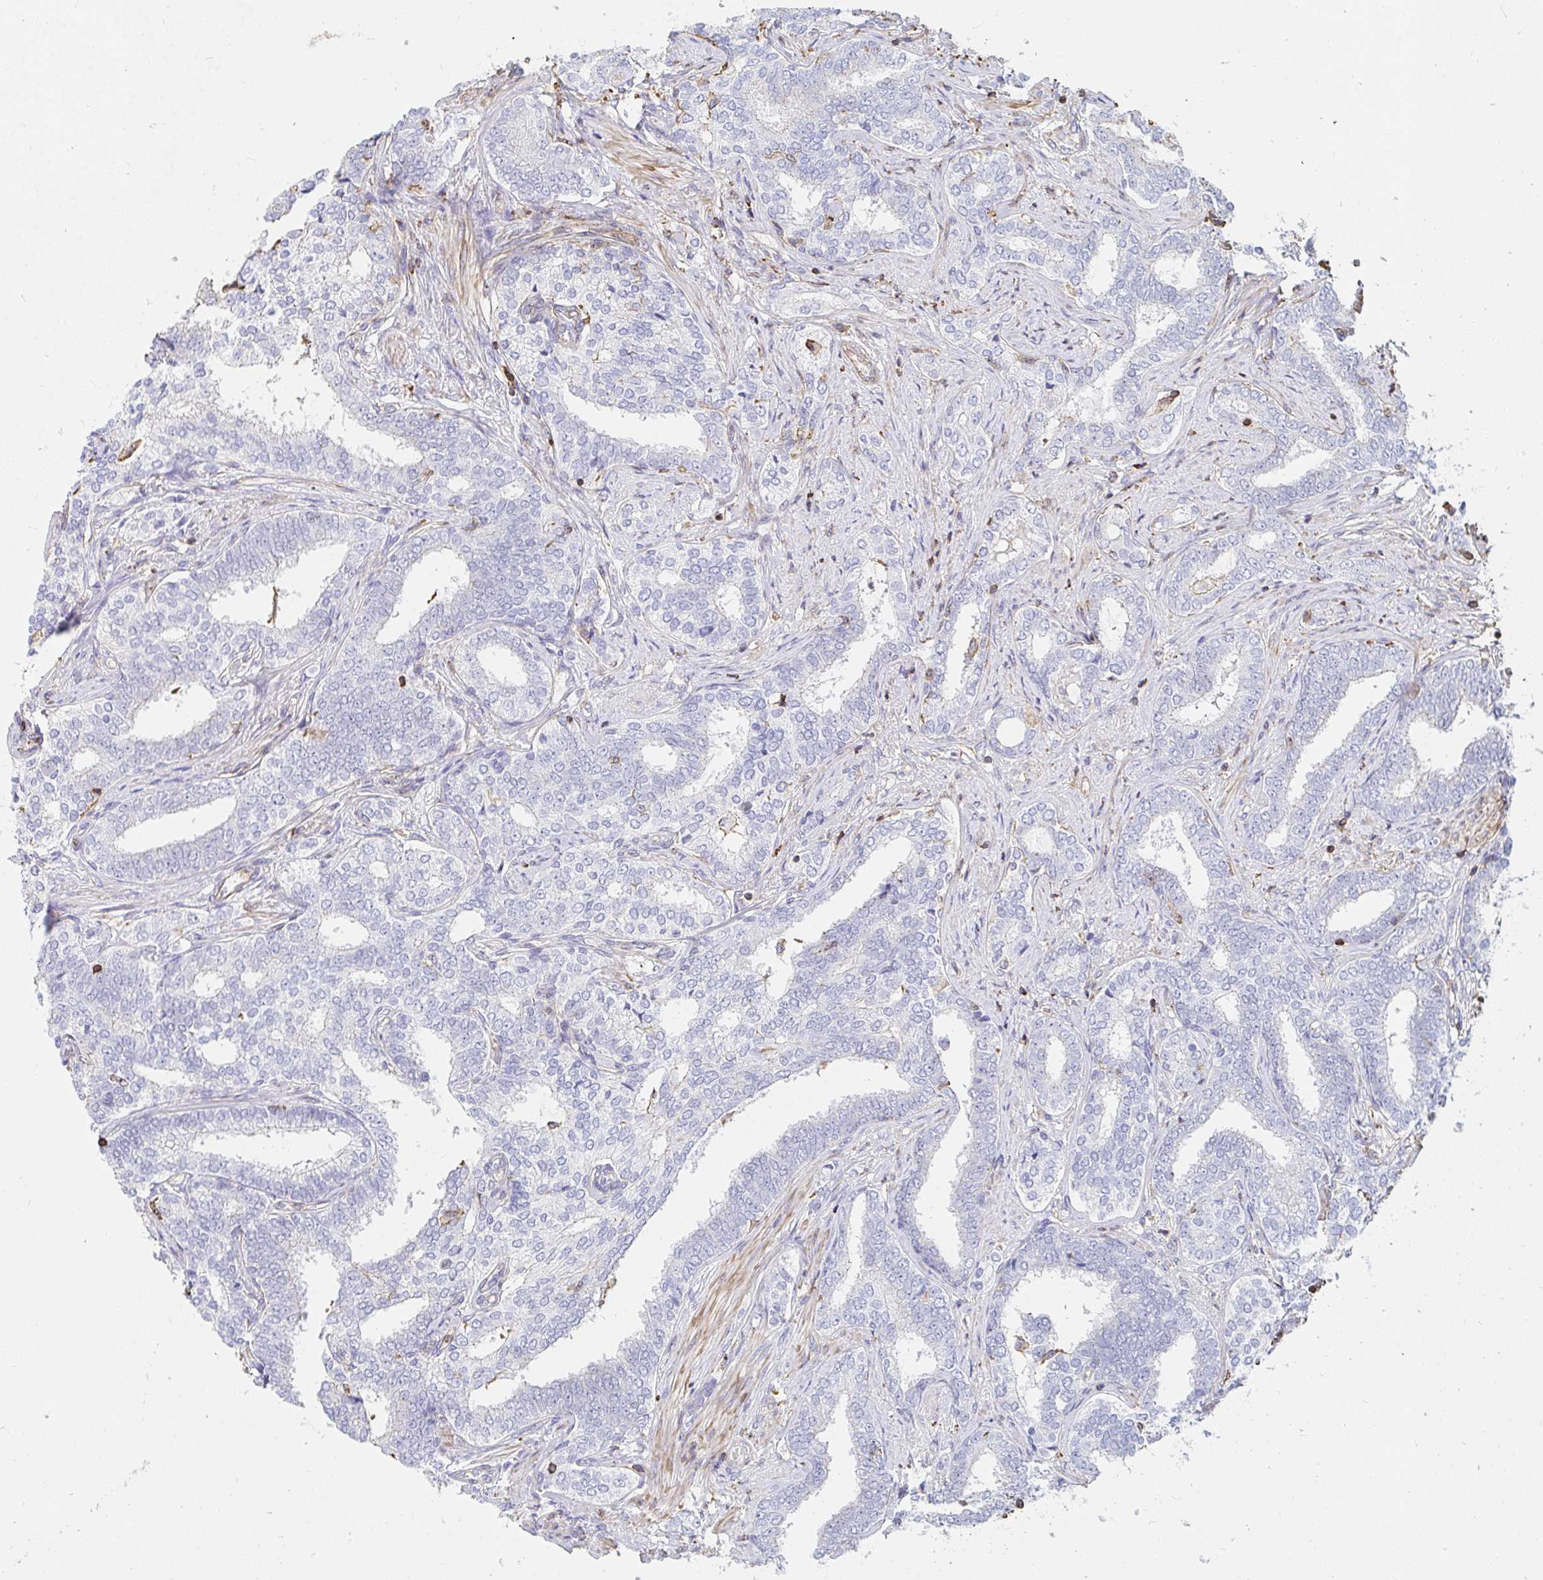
{"staining": {"intensity": "negative", "quantity": "none", "location": "none"}, "tissue": "prostate cancer", "cell_type": "Tumor cells", "image_type": "cancer", "snomed": [{"axis": "morphology", "description": "Adenocarcinoma, High grade"}, {"axis": "topography", "description": "Prostate"}], "caption": "An image of human adenocarcinoma (high-grade) (prostate) is negative for staining in tumor cells. (IHC, brightfield microscopy, high magnification).", "gene": "PTPN14", "patient": {"sex": "male", "age": 72}}